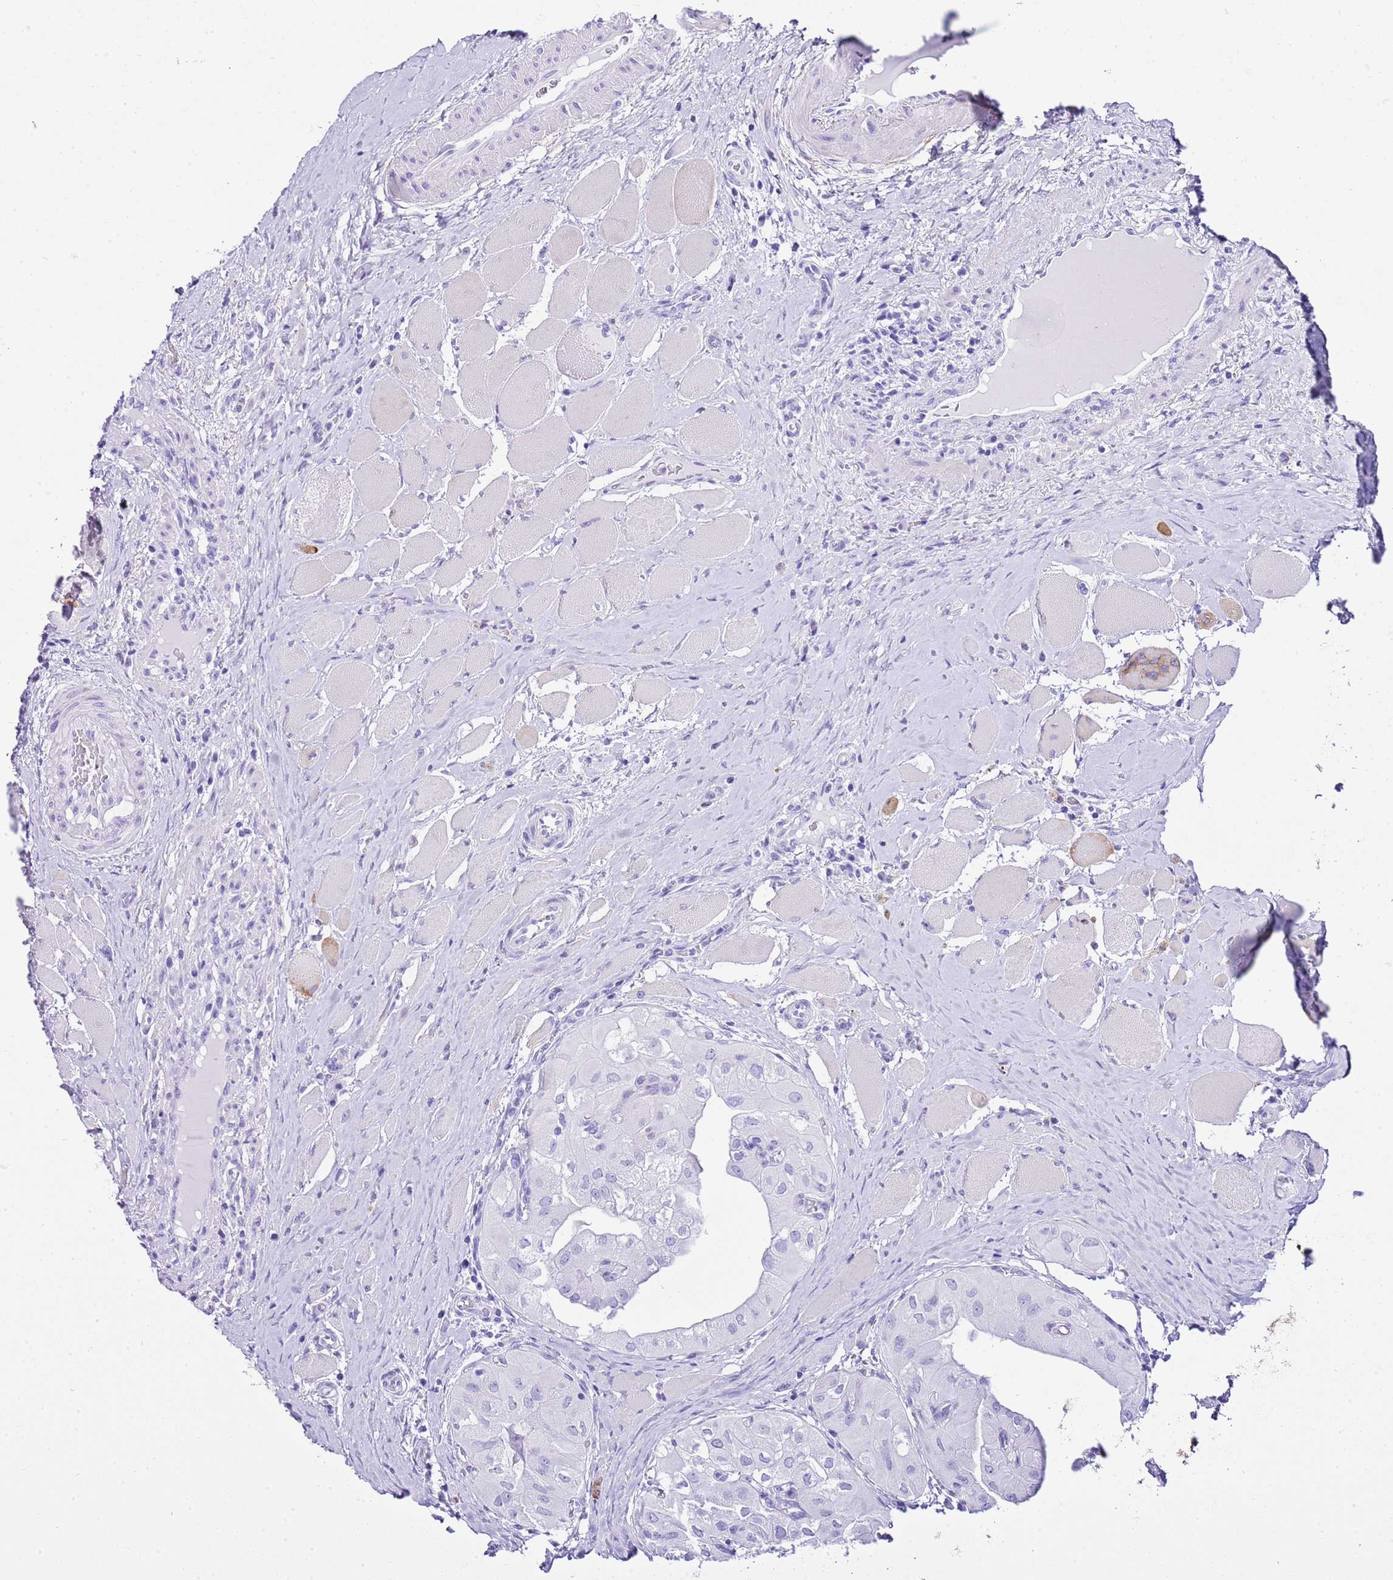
{"staining": {"intensity": "negative", "quantity": "none", "location": "none"}, "tissue": "thyroid cancer", "cell_type": "Tumor cells", "image_type": "cancer", "snomed": [{"axis": "morphology", "description": "Papillary adenocarcinoma, NOS"}, {"axis": "topography", "description": "Thyroid gland"}], "caption": "This is an IHC micrograph of human papillary adenocarcinoma (thyroid). There is no expression in tumor cells.", "gene": "KCNC1", "patient": {"sex": "female", "age": 59}}